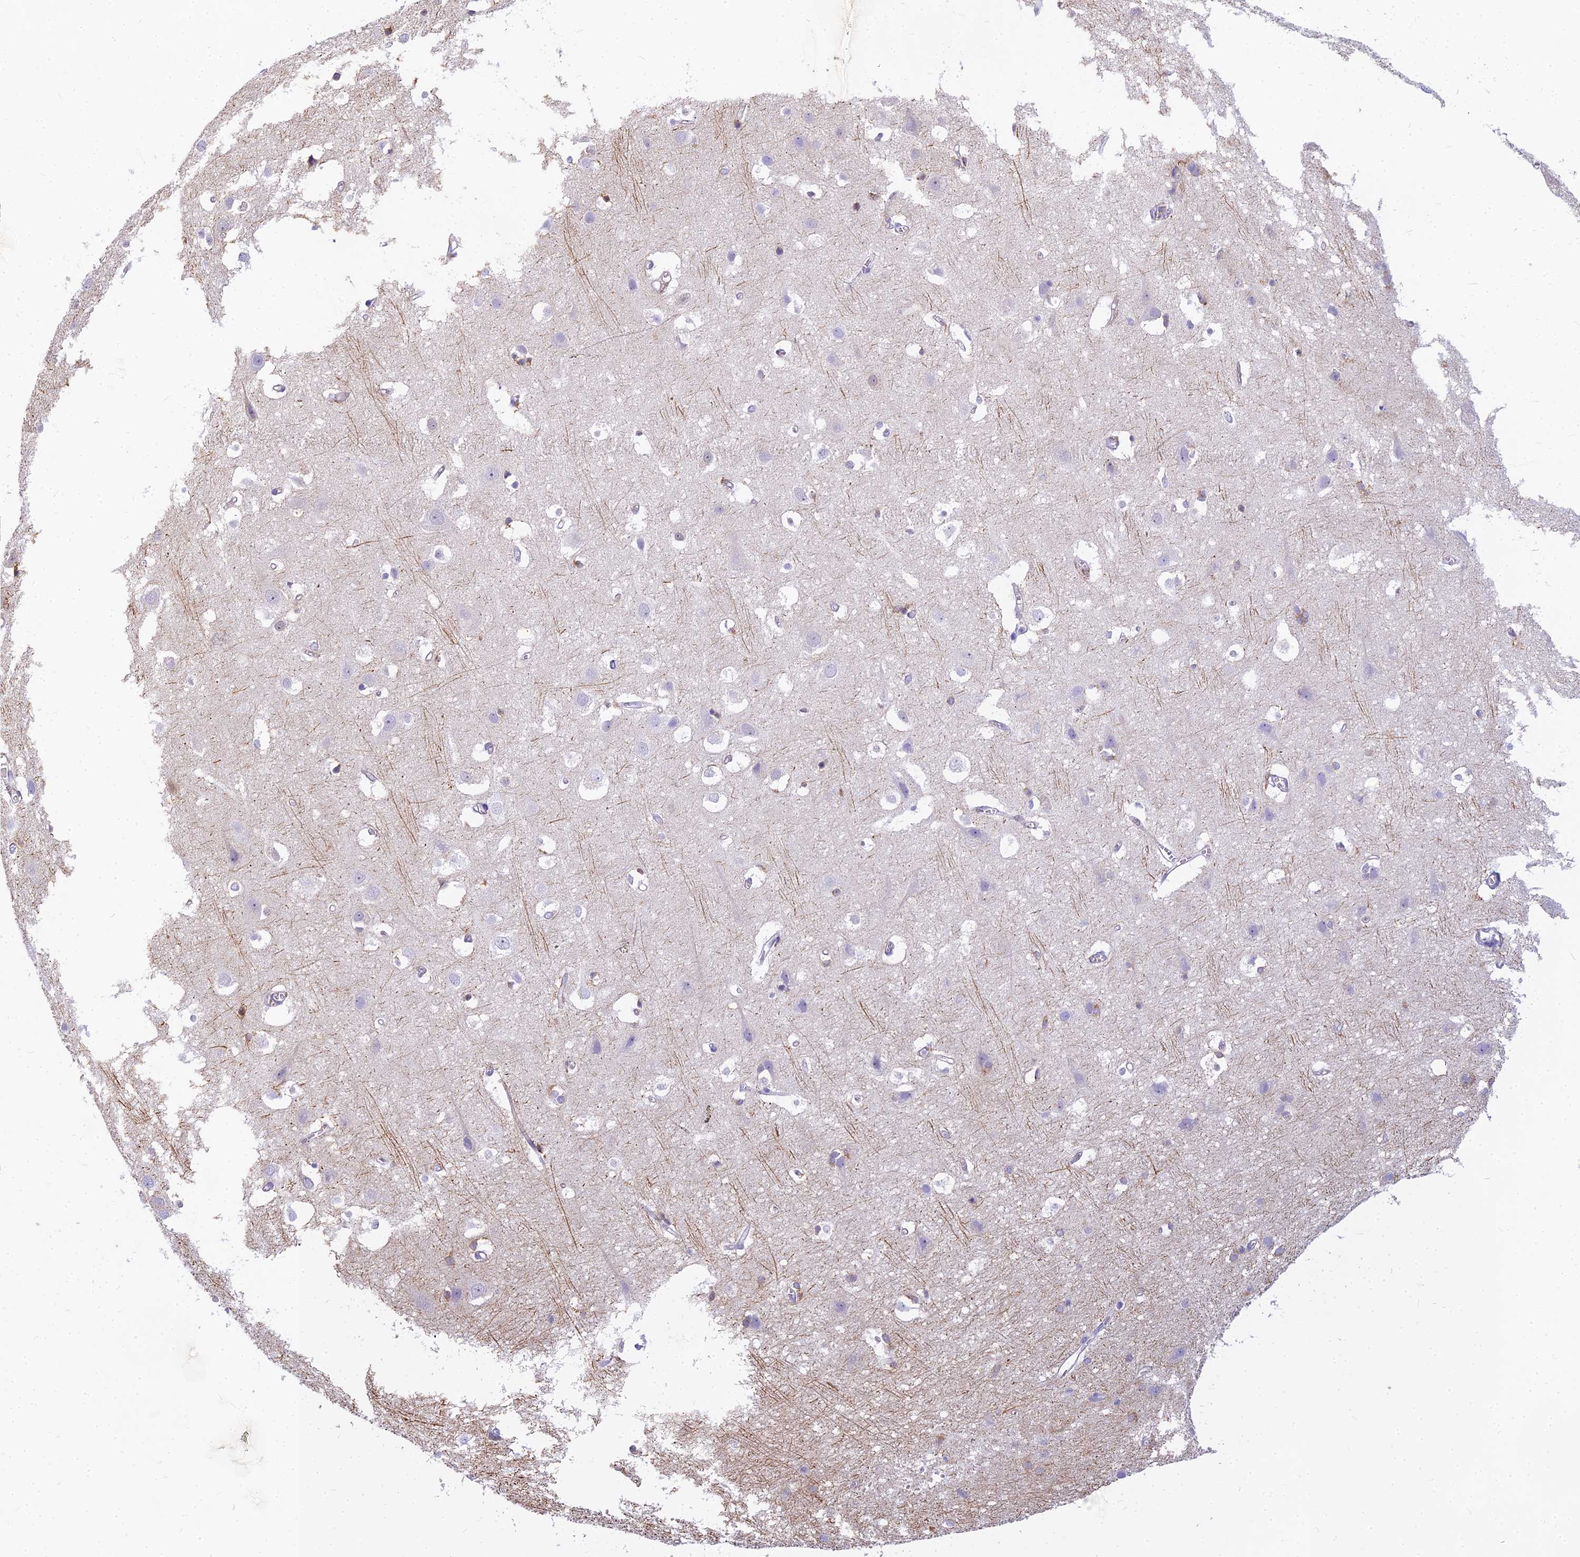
{"staining": {"intensity": "negative", "quantity": "none", "location": "none"}, "tissue": "cerebral cortex", "cell_type": "Endothelial cells", "image_type": "normal", "snomed": [{"axis": "morphology", "description": "Normal tissue, NOS"}, {"axis": "topography", "description": "Cerebral cortex"}], "caption": "DAB immunohistochemical staining of normal human cerebral cortex shows no significant staining in endothelial cells. (DAB immunohistochemistry with hematoxylin counter stain).", "gene": "ENSG00000265118", "patient": {"sex": "male", "age": 54}}